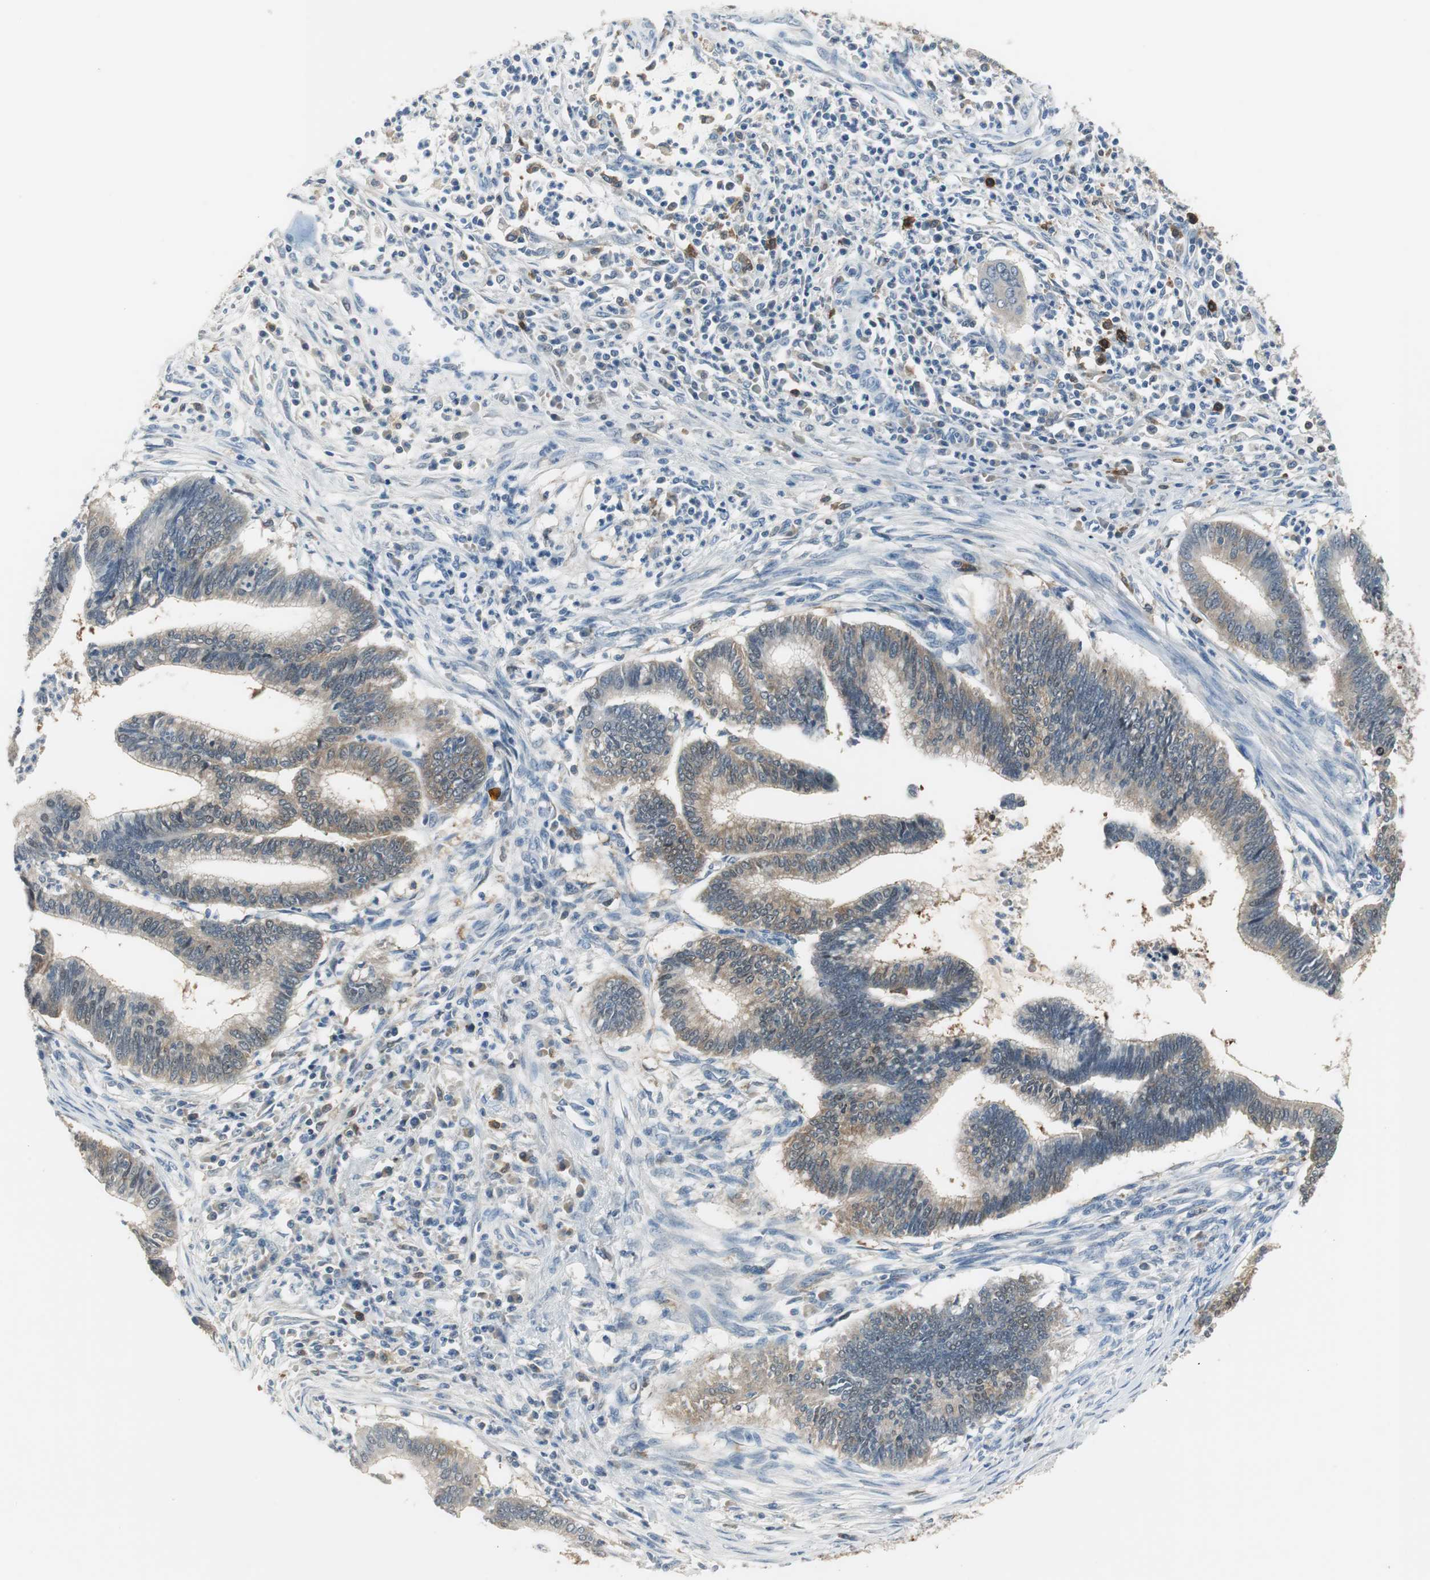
{"staining": {"intensity": "moderate", "quantity": "25%-75%", "location": "cytoplasmic/membranous"}, "tissue": "cervical cancer", "cell_type": "Tumor cells", "image_type": "cancer", "snomed": [{"axis": "morphology", "description": "Adenocarcinoma, NOS"}, {"axis": "topography", "description": "Cervix"}], "caption": "Moderate cytoplasmic/membranous expression is seen in approximately 25%-75% of tumor cells in cervical cancer (adenocarcinoma).", "gene": "MSTO1", "patient": {"sex": "female", "age": 36}}